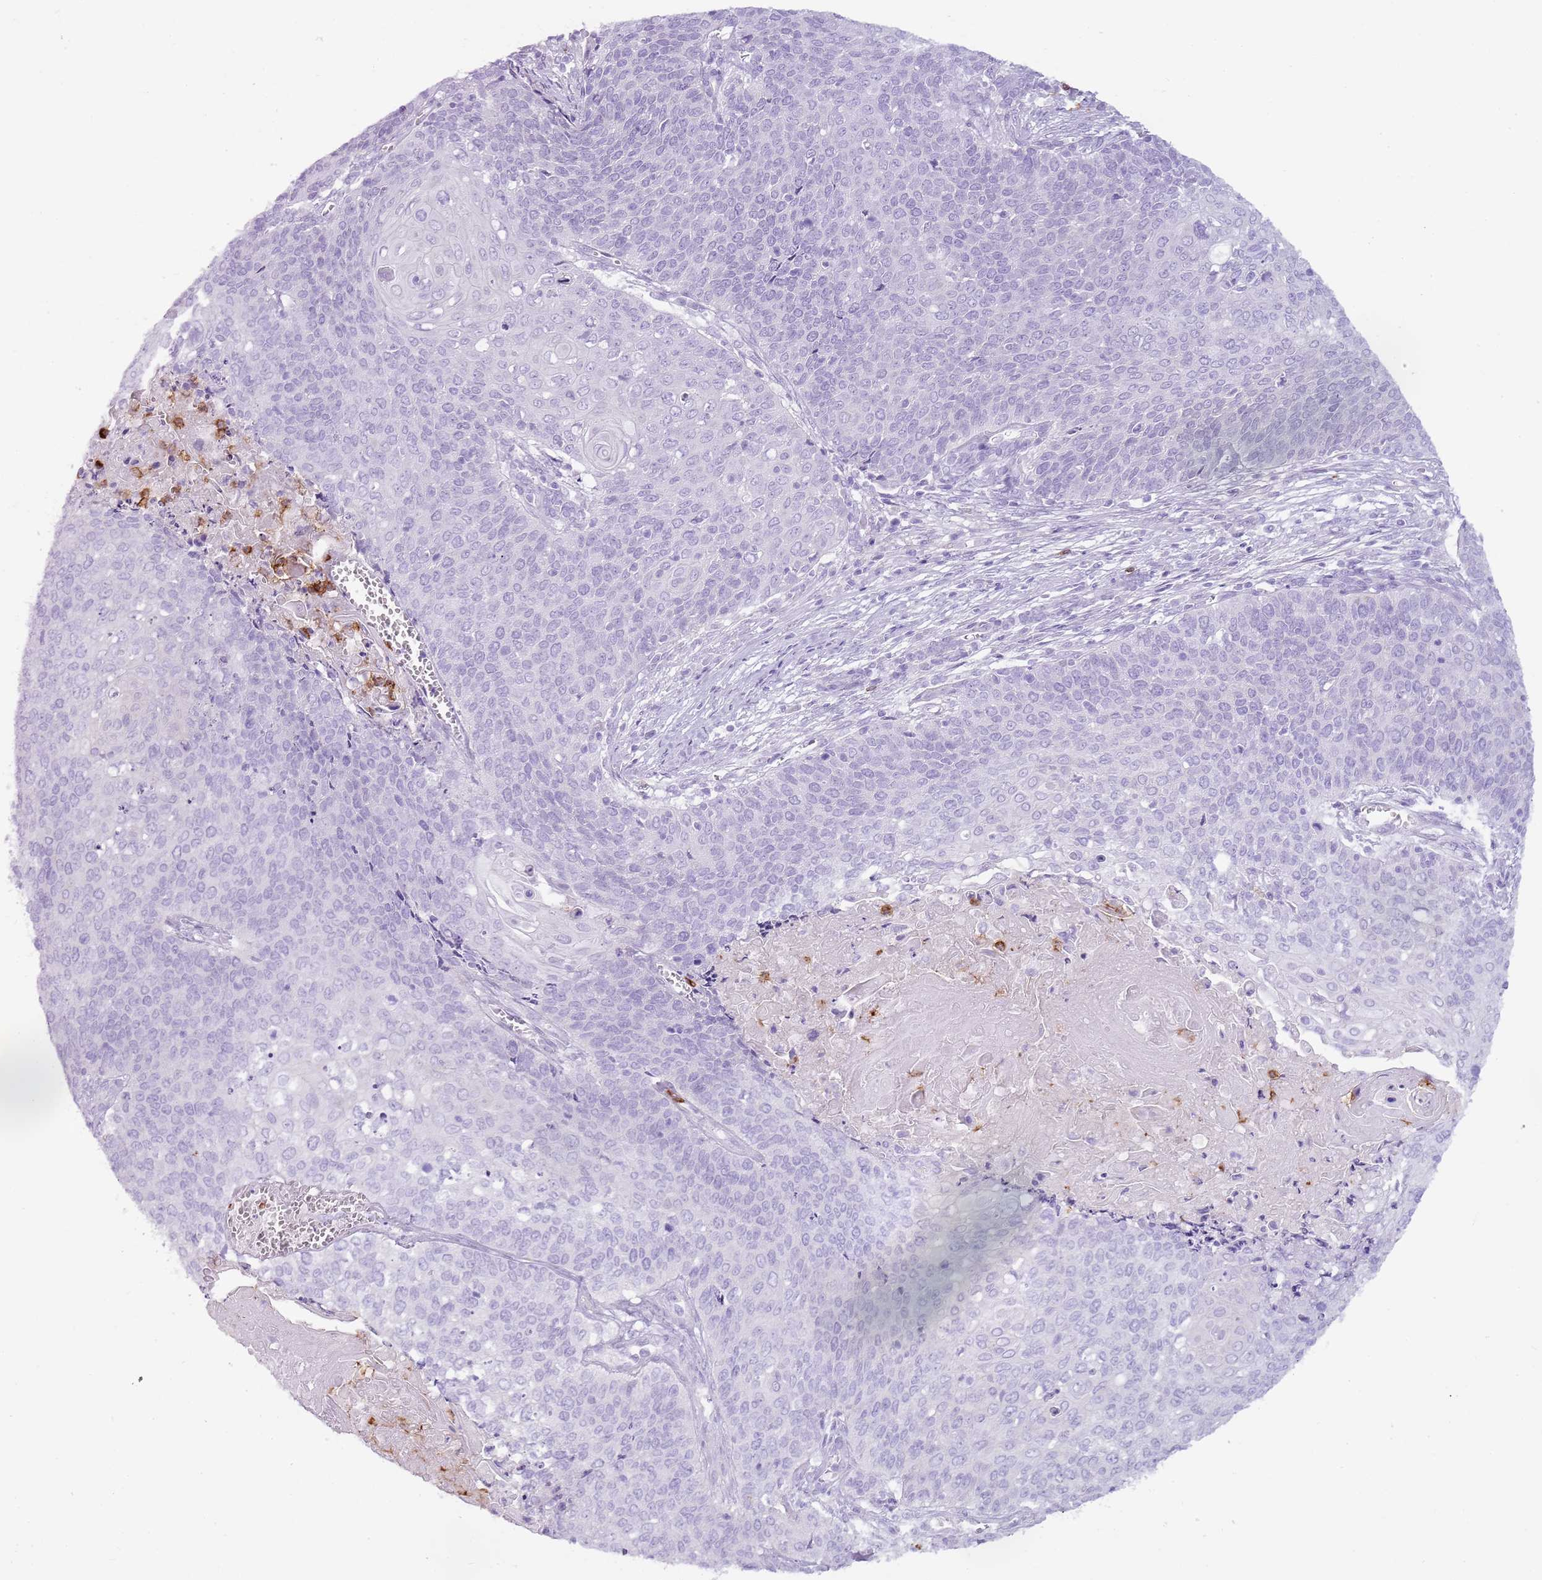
{"staining": {"intensity": "negative", "quantity": "none", "location": "none"}, "tissue": "cervical cancer", "cell_type": "Tumor cells", "image_type": "cancer", "snomed": [{"axis": "morphology", "description": "Squamous cell carcinoma, NOS"}, {"axis": "topography", "description": "Cervix"}], "caption": "Immunohistochemistry histopathology image of human cervical cancer stained for a protein (brown), which exhibits no staining in tumor cells.", "gene": "CD177", "patient": {"sex": "female", "age": 39}}